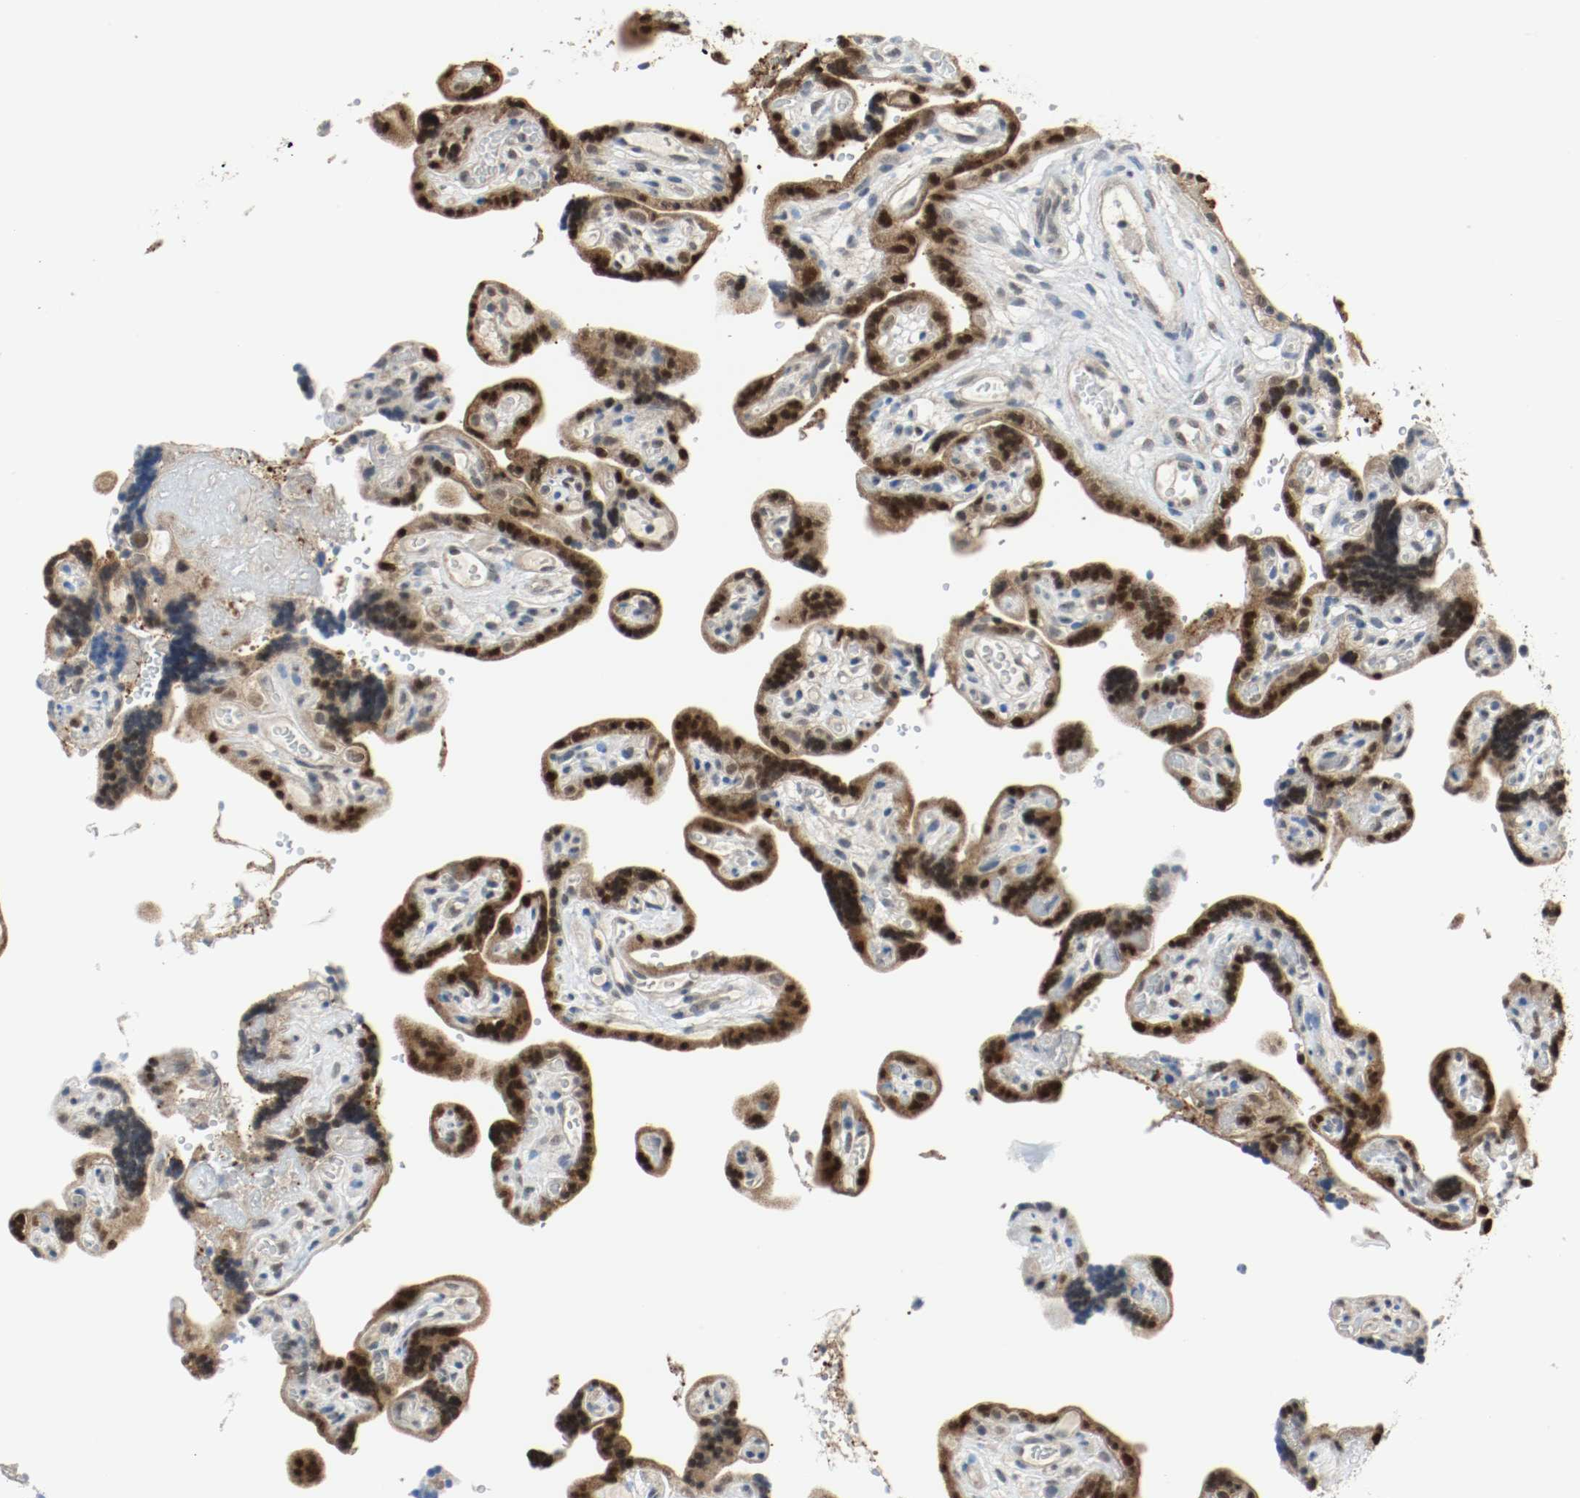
{"staining": {"intensity": "strong", "quantity": ">75%", "location": "cytoplasmic/membranous,nuclear"}, "tissue": "placenta", "cell_type": "Decidual cells", "image_type": "normal", "snomed": [{"axis": "morphology", "description": "Normal tissue, NOS"}, {"axis": "topography", "description": "Placenta"}], "caption": "A brown stain highlights strong cytoplasmic/membranous,nuclear positivity of a protein in decidual cells of unremarkable human placenta. (DAB = brown stain, brightfield microscopy at high magnification).", "gene": "PPME1", "patient": {"sex": "female", "age": 30}}